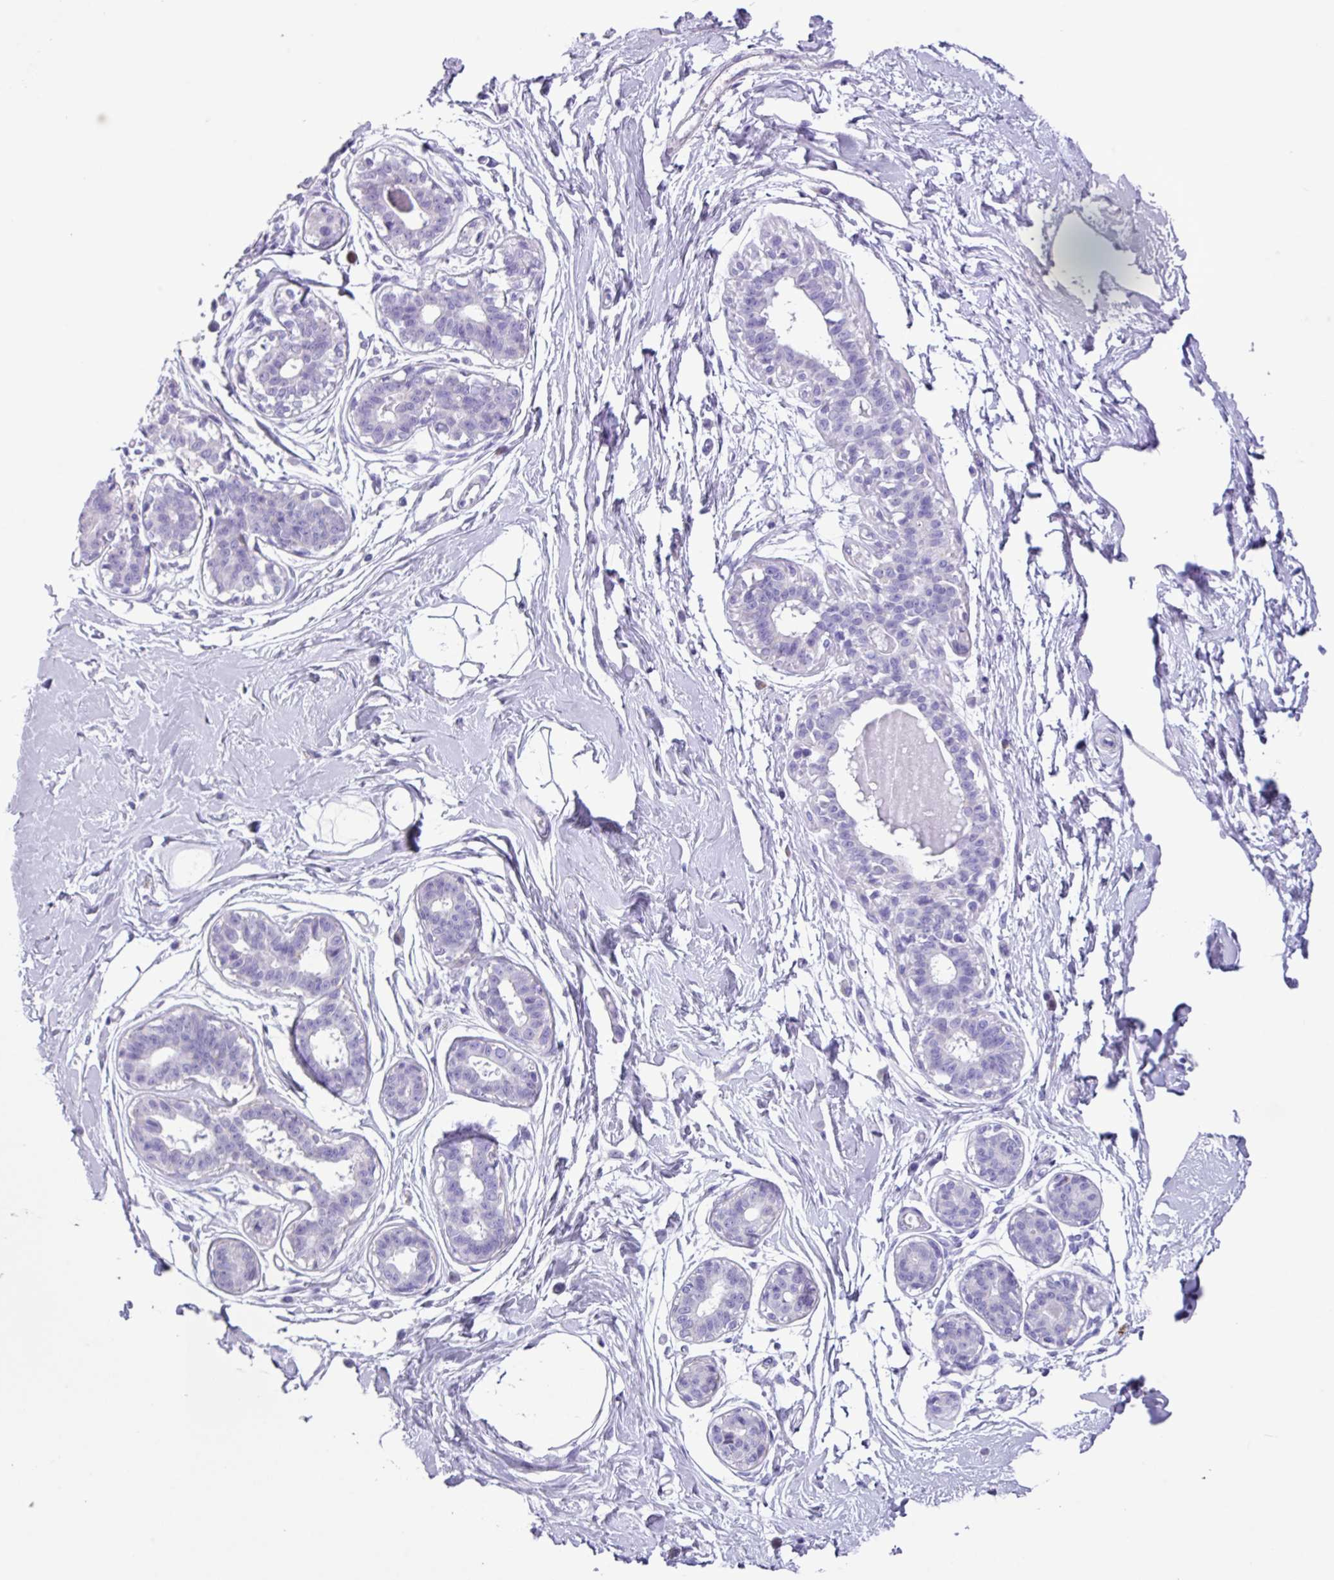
{"staining": {"intensity": "negative", "quantity": "none", "location": "none"}, "tissue": "breast", "cell_type": "Adipocytes", "image_type": "normal", "snomed": [{"axis": "morphology", "description": "Normal tissue, NOS"}, {"axis": "topography", "description": "Breast"}], "caption": "Immunohistochemistry photomicrograph of normal breast stained for a protein (brown), which displays no positivity in adipocytes. (DAB (3,3'-diaminobenzidine) immunohistochemistry visualized using brightfield microscopy, high magnification).", "gene": "AGO3", "patient": {"sex": "female", "age": 45}}